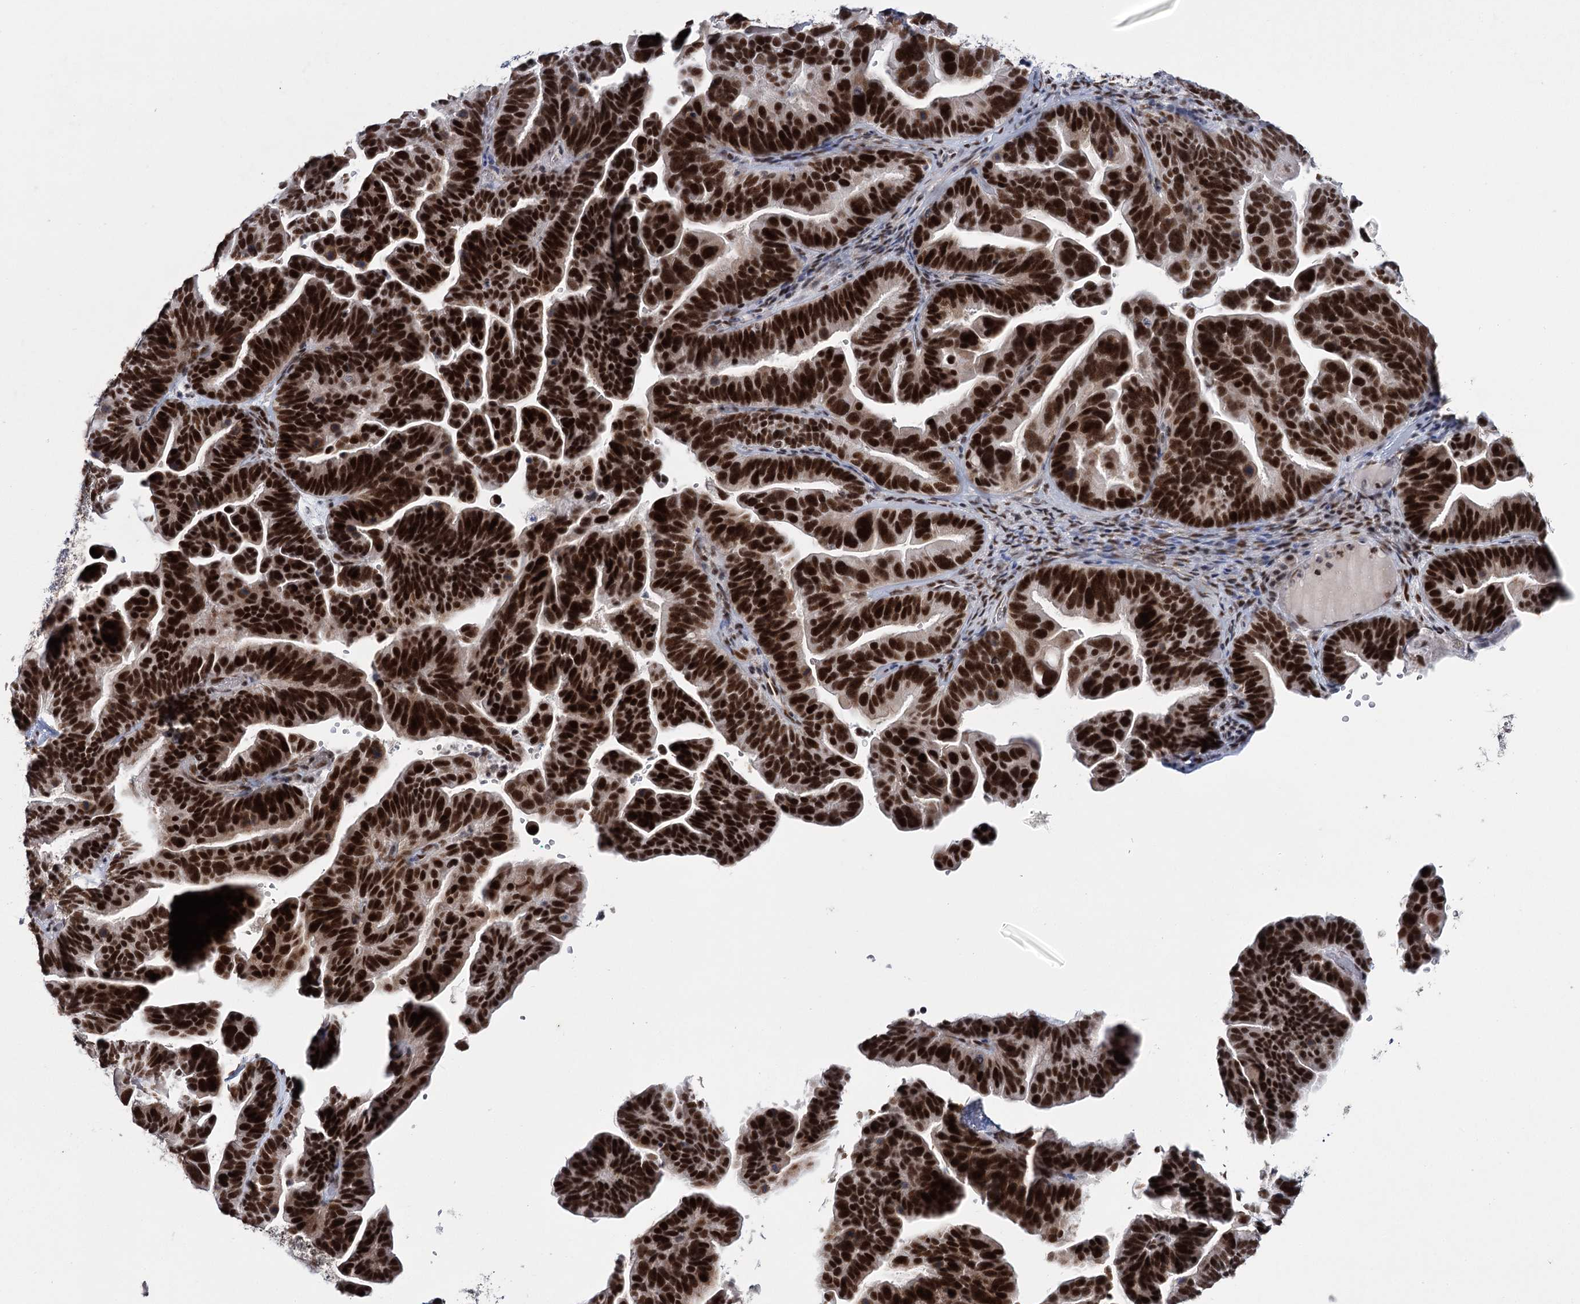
{"staining": {"intensity": "strong", "quantity": ">75%", "location": "nuclear"}, "tissue": "ovarian cancer", "cell_type": "Tumor cells", "image_type": "cancer", "snomed": [{"axis": "morphology", "description": "Cystadenocarcinoma, serous, NOS"}, {"axis": "topography", "description": "Ovary"}], "caption": "A micrograph of ovarian cancer (serous cystadenocarcinoma) stained for a protein exhibits strong nuclear brown staining in tumor cells.", "gene": "SCAF8", "patient": {"sex": "female", "age": 56}}